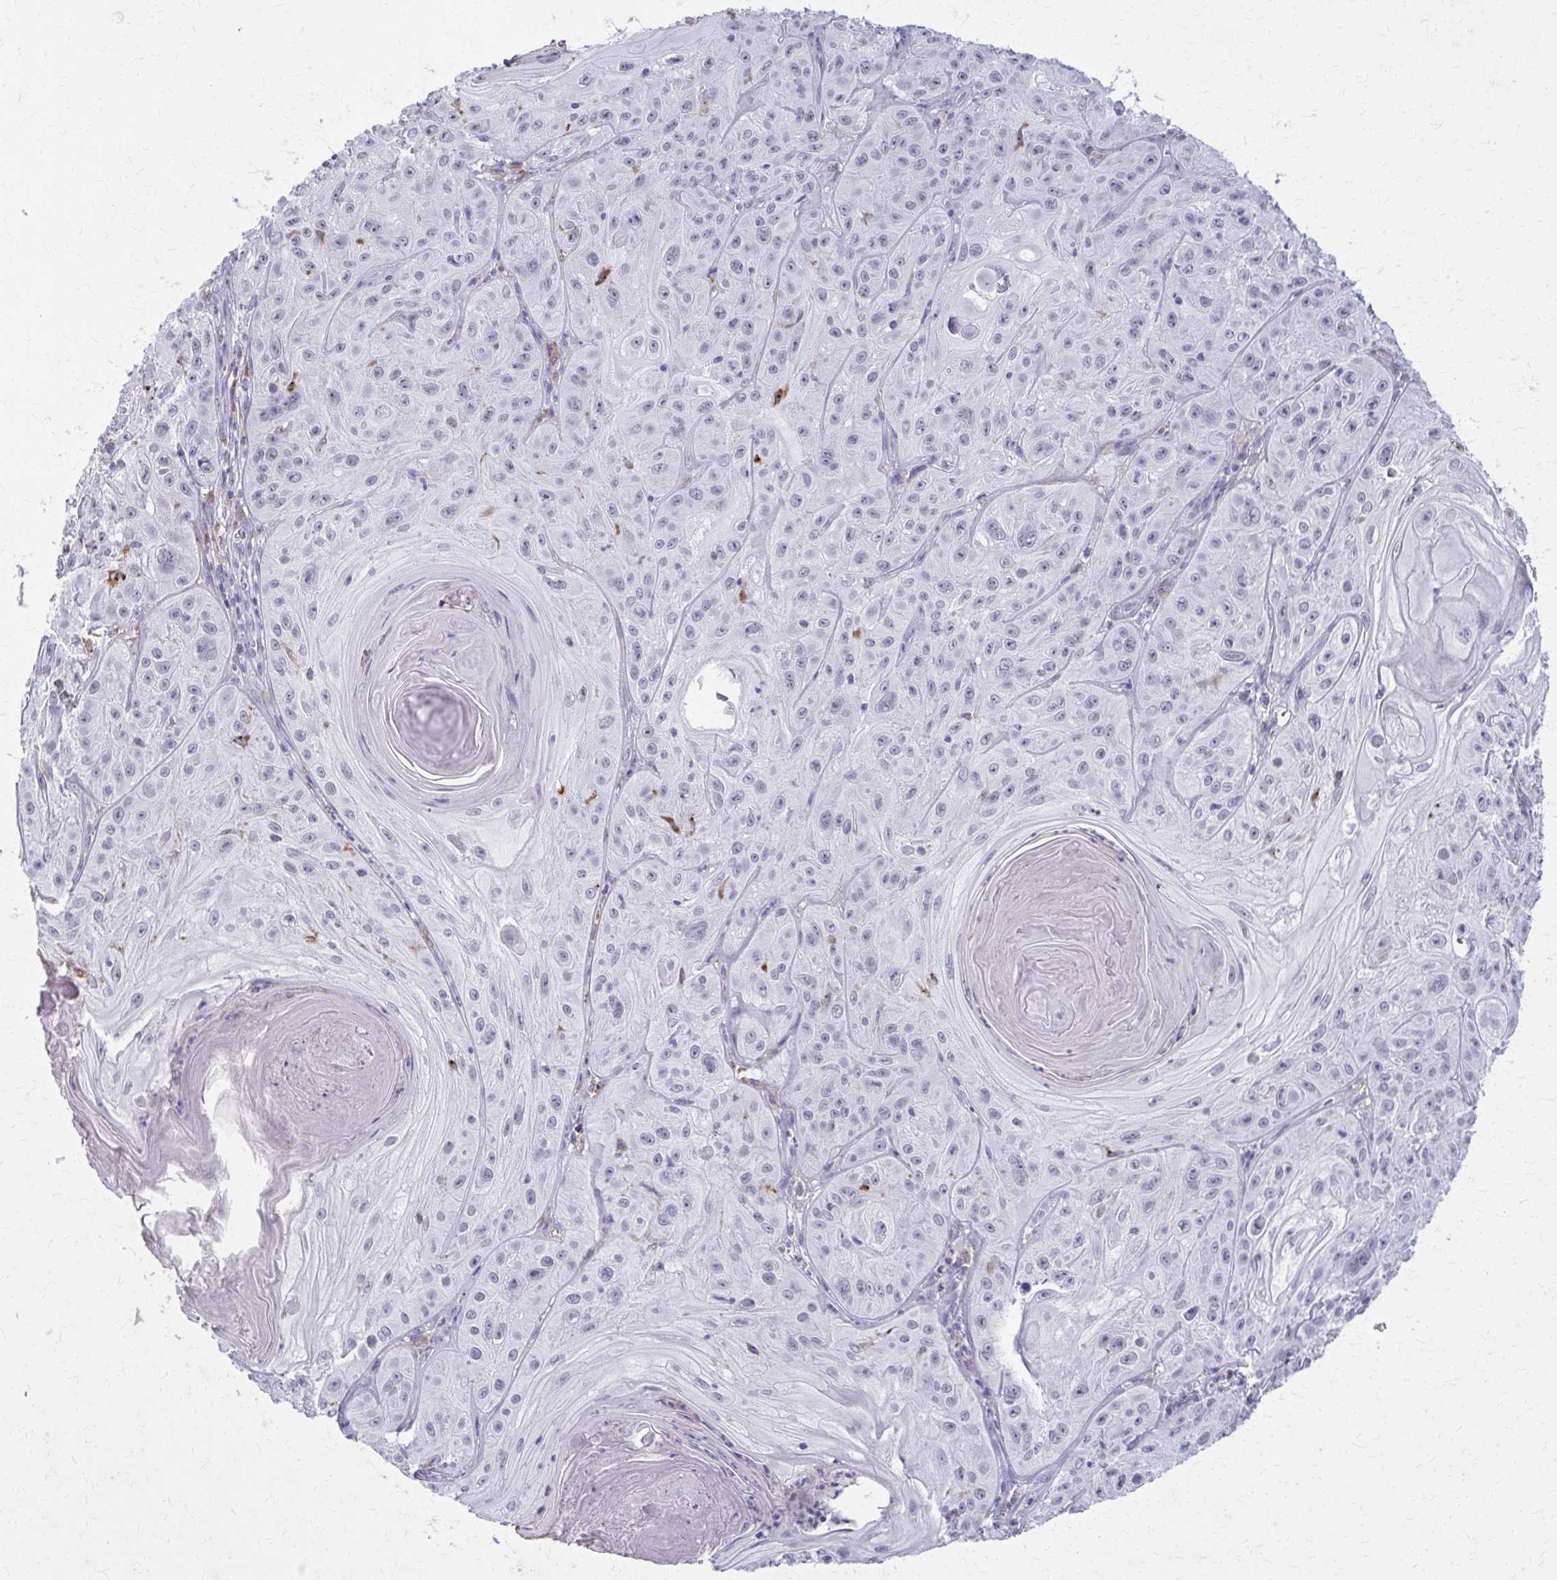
{"staining": {"intensity": "negative", "quantity": "none", "location": "none"}, "tissue": "skin cancer", "cell_type": "Tumor cells", "image_type": "cancer", "snomed": [{"axis": "morphology", "description": "Squamous cell carcinoma, NOS"}, {"axis": "topography", "description": "Skin"}], "caption": "Tumor cells show no significant protein expression in skin cancer (squamous cell carcinoma).", "gene": "CARD9", "patient": {"sex": "male", "age": 85}}